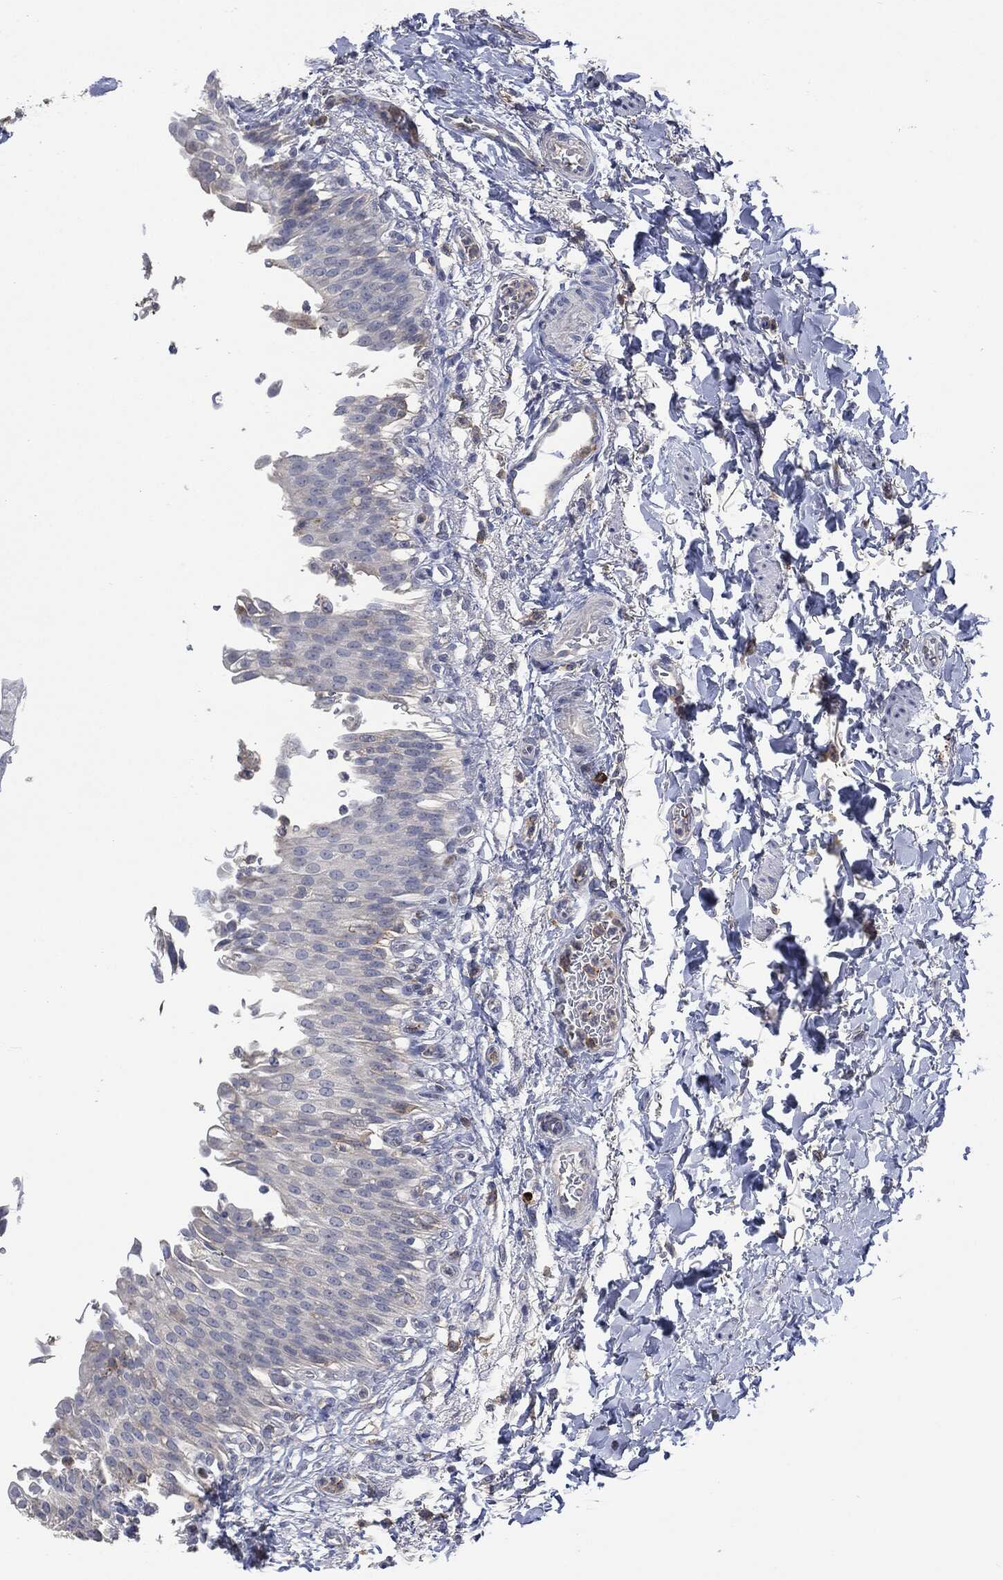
{"staining": {"intensity": "negative", "quantity": "none", "location": "none"}, "tissue": "urinary bladder", "cell_type": "Urothelial cells", "image_type": "normal", "snomed": [{"axis": "morphology", "description": "Normal tissue, NOS"}, {"axis": "topography", "description": "Urinary bladder"}], "caption": "A photomicrograph of urinary bladder stained for a protein reveals no brown staining in urothelial cells. The staining was performed using DAB to visualize the protein expression in brown, while the nuclei were stained in blue with hematoxylin (Magnification: 20x).", "gene": "CD33", "patient": {"sex": "female", "age": 60}}